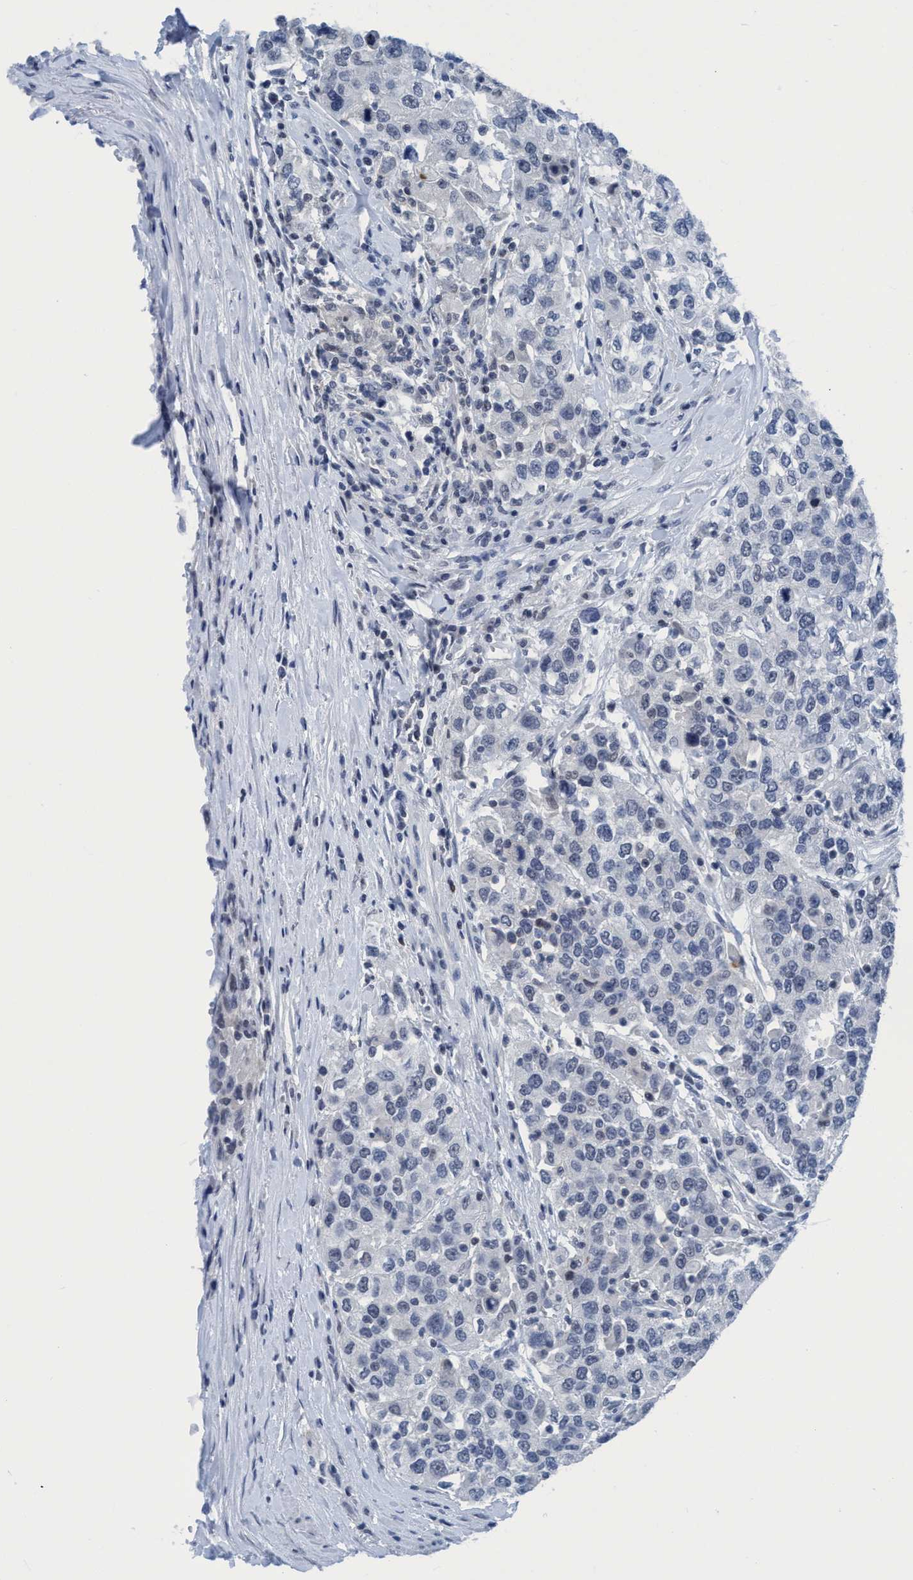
{"staining": {"intensity": "negative", "quantity": "none", "location": "none"}, "tissue": "urothelial cancer", "cell_type": "Tumor cells", "image_type": "cancer", "snomed": [{"axis": "morphology", "description": "Urothelial carcinoma, High grade"}, {"axis": "topography", "description": "Urinary bladder"}], "caption": "Tumor cells are negative for protein expression in human urothelial cancer.", "gene": "DNAI1", "patient": {"sex": "female", "age": 80}}